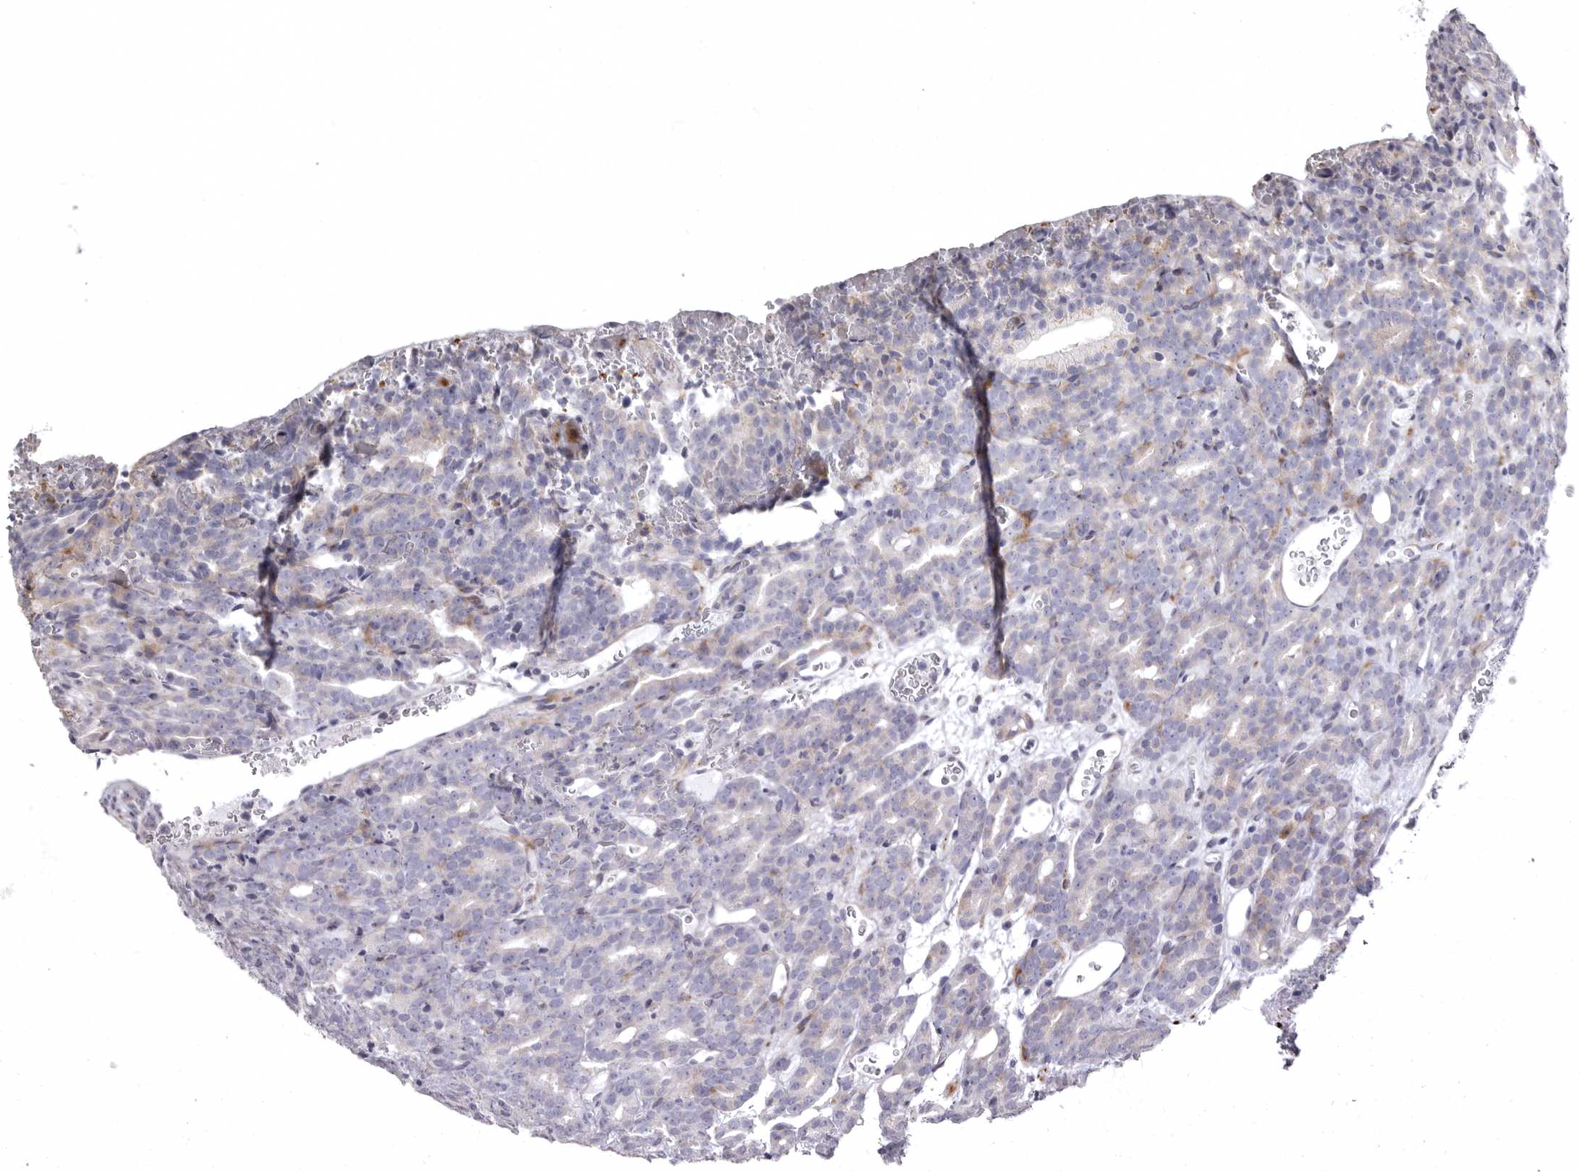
{"staining": {"intensity": "moderate", "quantity": "<25%", "location": "cytoplasmic/membranous"}, "tissue": "prostate cancer", "cell_type": "Tumor cells", "image_type": "cancer", "snomed": [{"axis": "morphology", "description": "Adenocarcinoma, High grade"}, {"axis": "topography", "description": "Prostate"}], "caption": "Protein expression analysis of adenocarcinoma (high-grade) (prostate) displays moderate cytoplasmic/membranous positivity in about <25% of tumor cells. The protein of interest is shown in brown color, while the nuclei are stained blue.", "gene": "AIDA", "patient": {"sex": "male", "age": 62}}